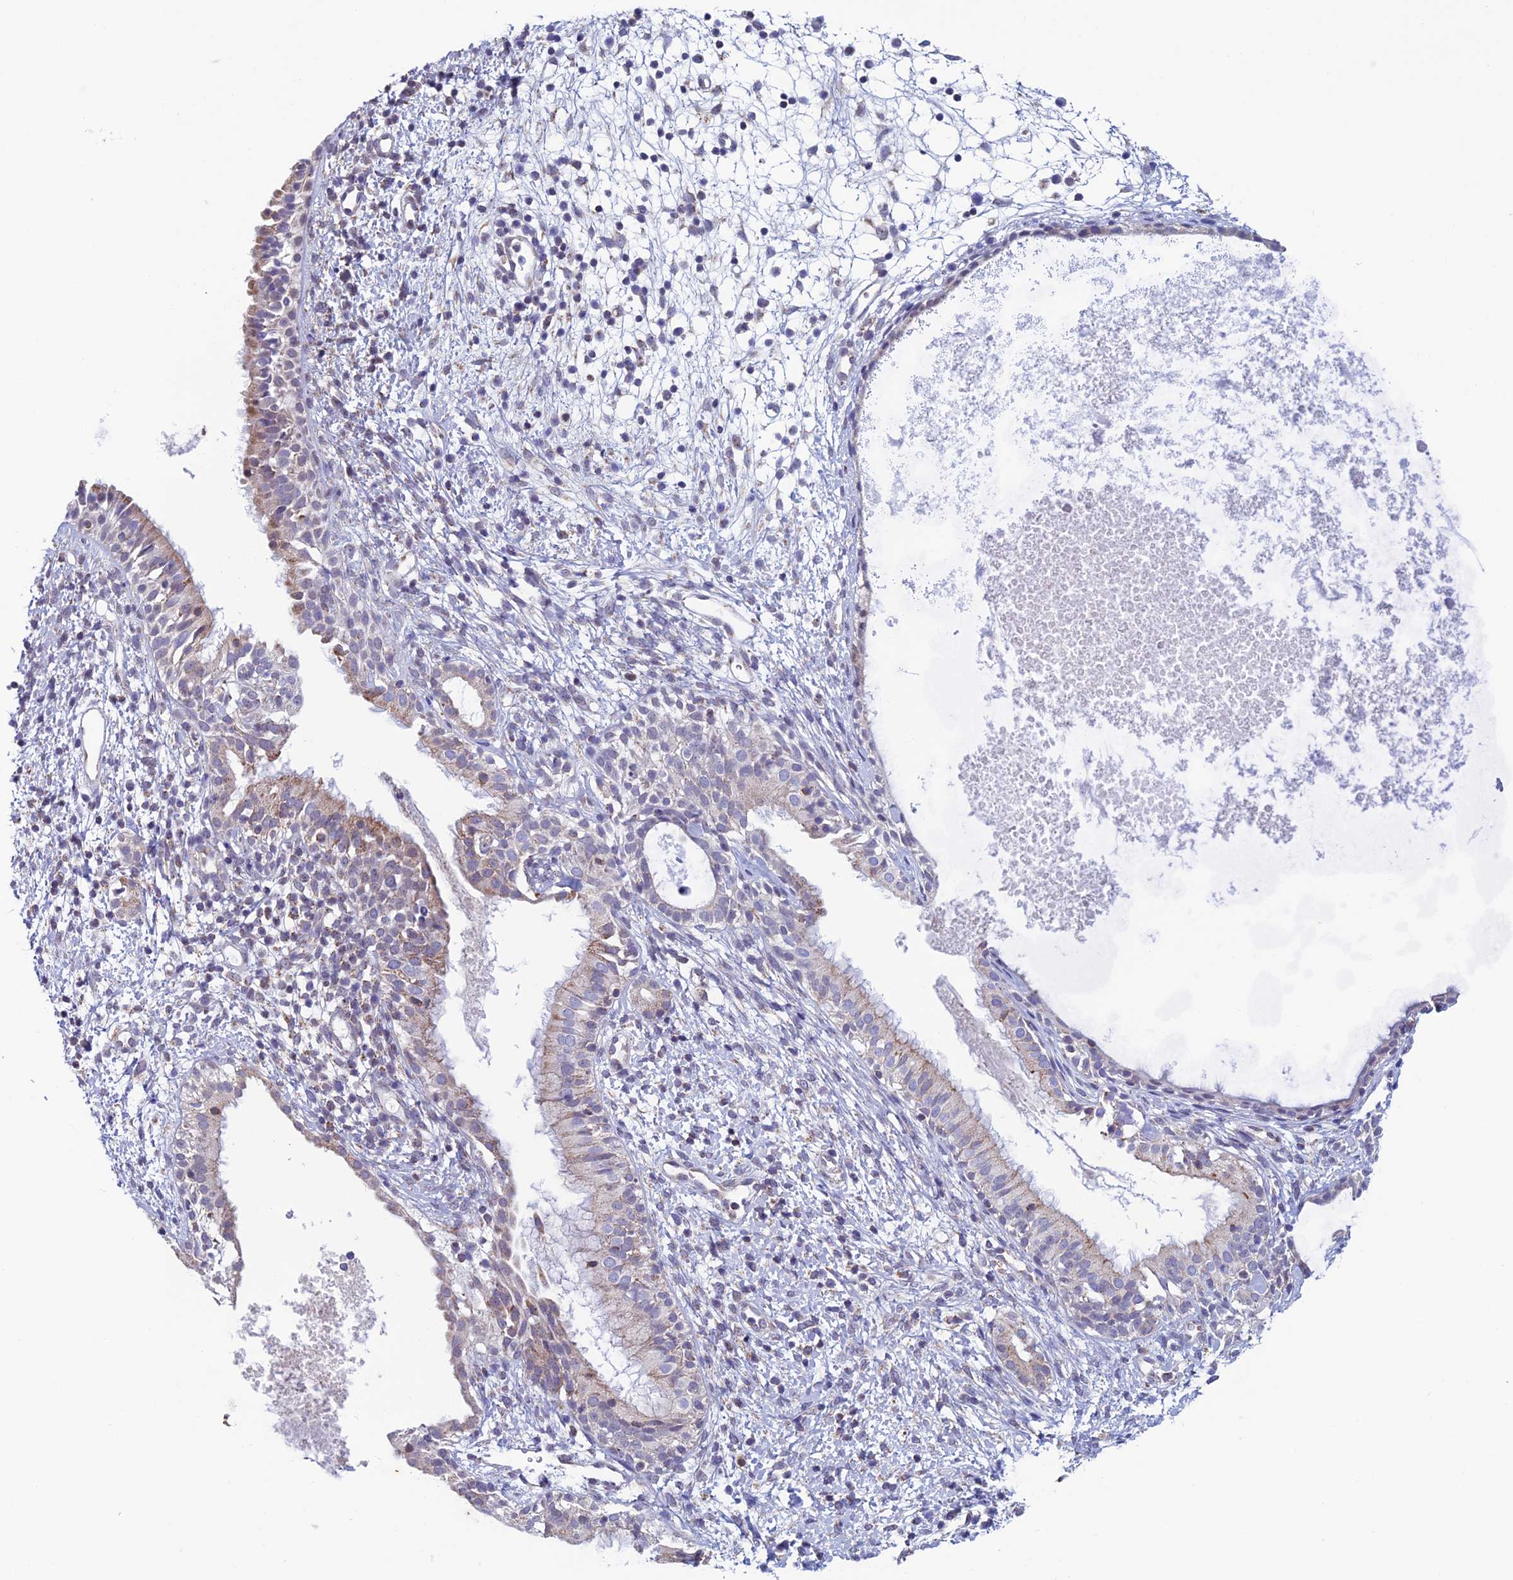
{"staining": {"intensity": "weak", "quantity": "25%-75%", "location": "cytoplasmic/membranous"}, "tissue": "nasopharynx", "cell_type": "Respiratory epithelial cells", "image_type": "normal", "snomed": [{"axis": "morphology", "description": "Normal tissue, NOS"}, {"axis": "topography", "description": "Nasopharynx"}], "caption": "Weak cytoplasmic/membranous expression is present in about 25%-75% of respiratory epithelial cells in benign nasopharynx.", "gene": "ZNG1A", "patient": {"sex": "male", "age": 22}}